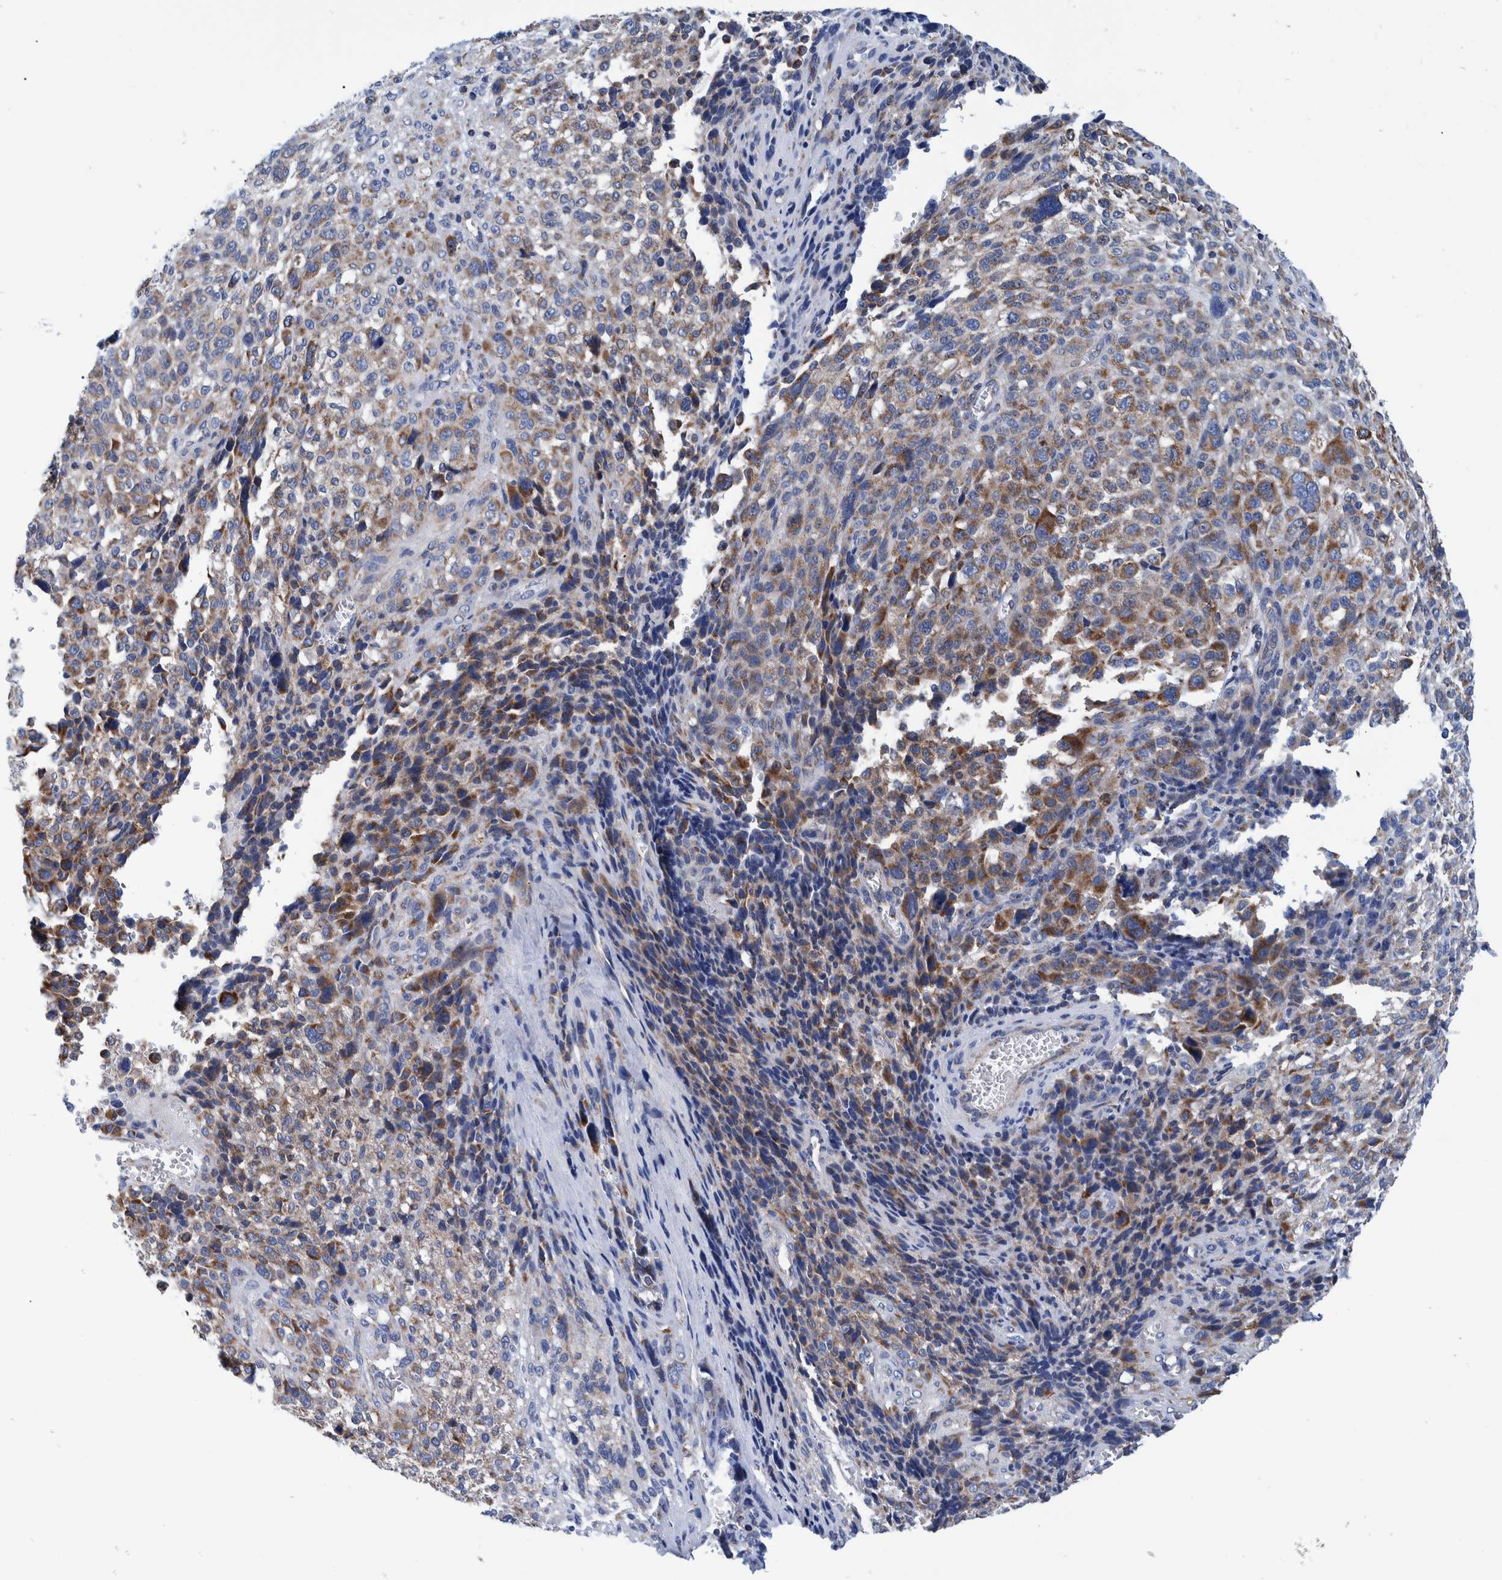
{"staining": {"intensity": "moderate", "quantity": "25%-75%", "location": "cytoplasmic/membranous"}, "tissue": "melanoma", "cell_type": "Tumor cells", "image_type": "cancer", "snomed": [{"axis": "morphology", "description": "Malignant melanoma, NOS"}, {"axis": "topography", "description": "Skin"}], "caption": "An immunohistochemistry photomicrograph of neoplastic tissue is shown. Protein staining in brown shows moderate cytoplasmic/membranous positivity in malignant melanoma within tumor cells. Nuclei are stained in blue.", "gene": "BZW2", "patient": {"sex": "female", "age": 55}}